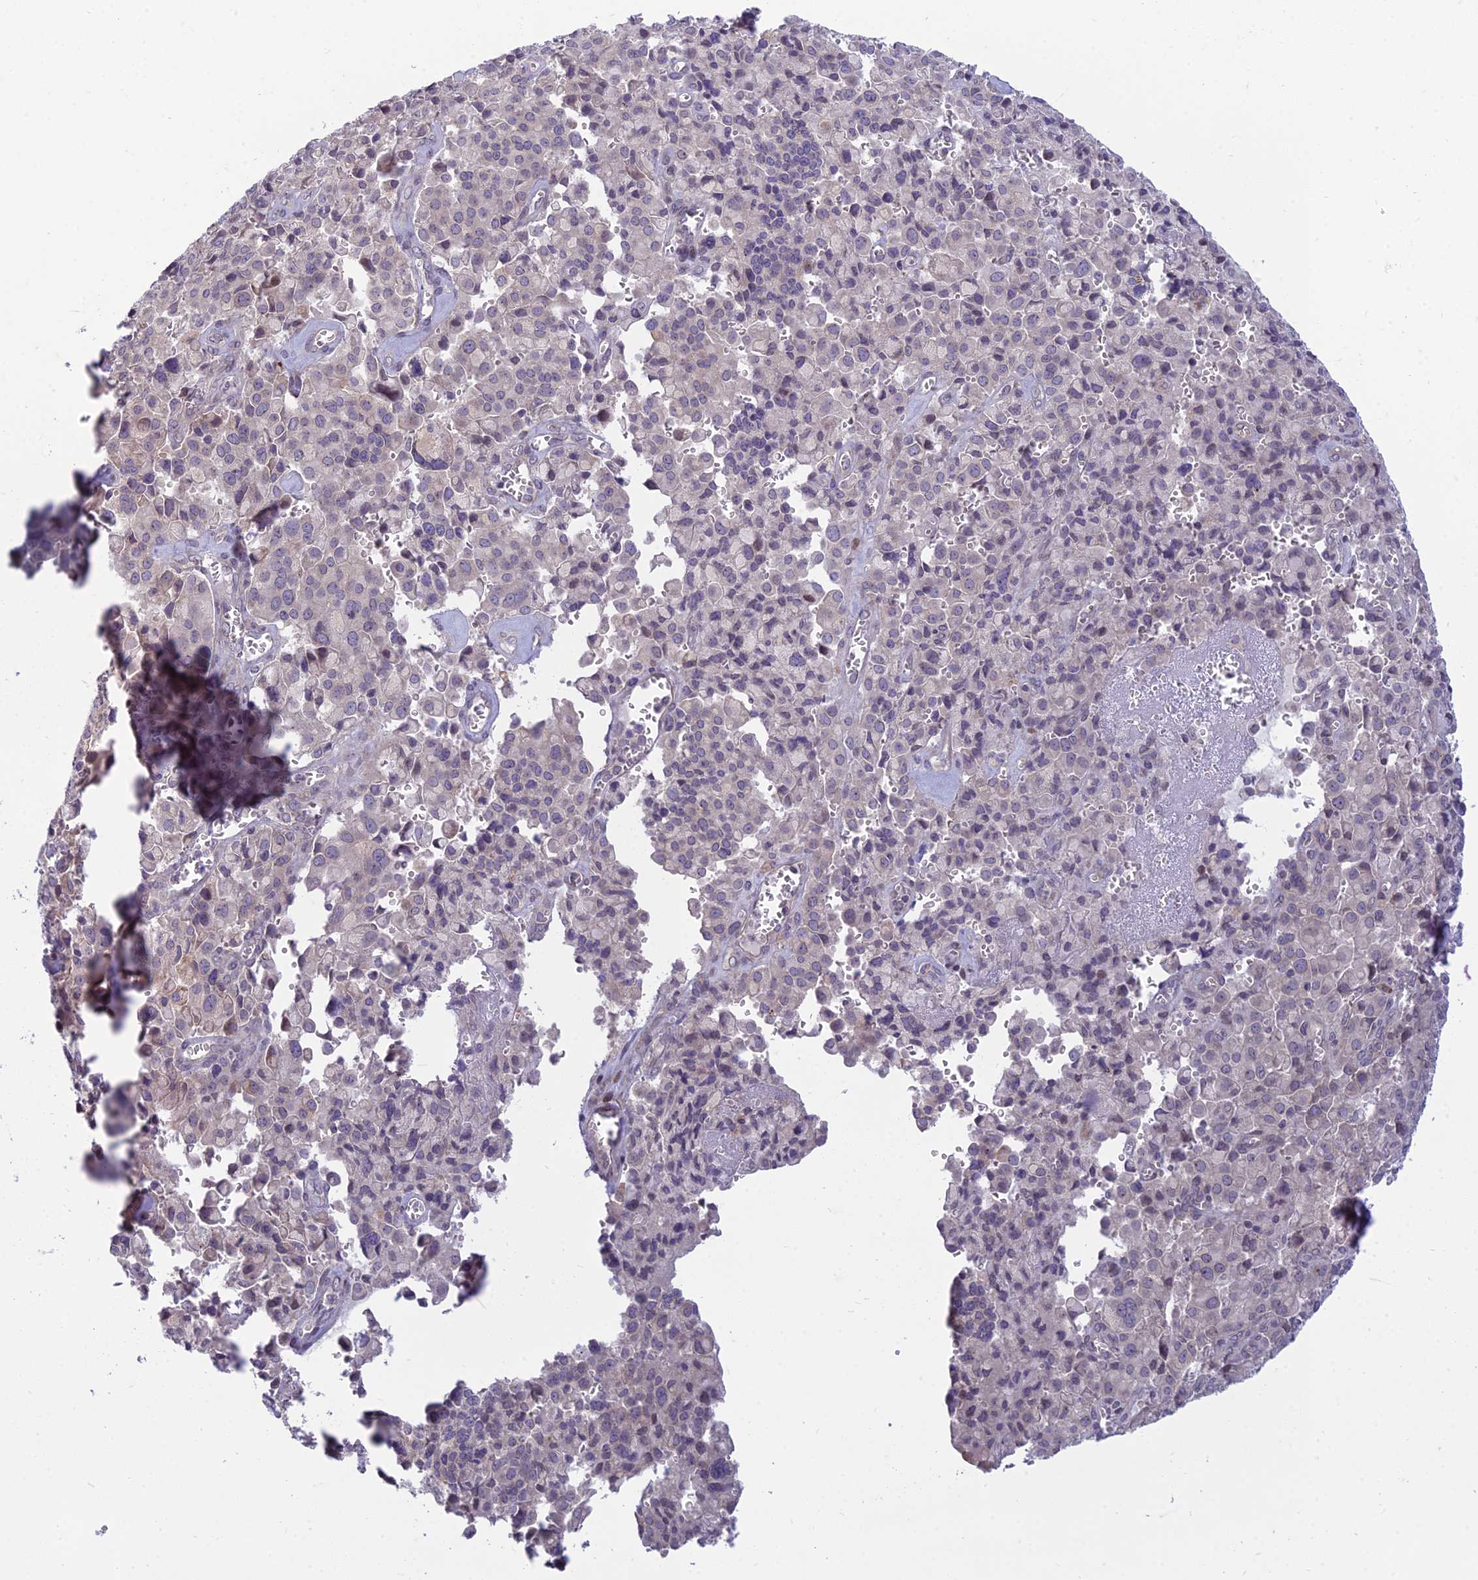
{"staining": {"intensity": "negative", "quantity": "none", "location": "none"}, "tissue": "pancreatic cancer", "cell_type": "Tumor cells", "image_type": "cancer", "snomed": [{"axis": "morphology", "description": "Adenocarcinoma, NOS"}, {"axis": "topography", "description": "Pancreas"}], "caption": "Pancreatic cancer stained for a protein using immunohistochemistry (IHC) demonstrates no positivity tumor cells.", "gene": "DTX2", "patient": {"sex": "male", "age": 65}}